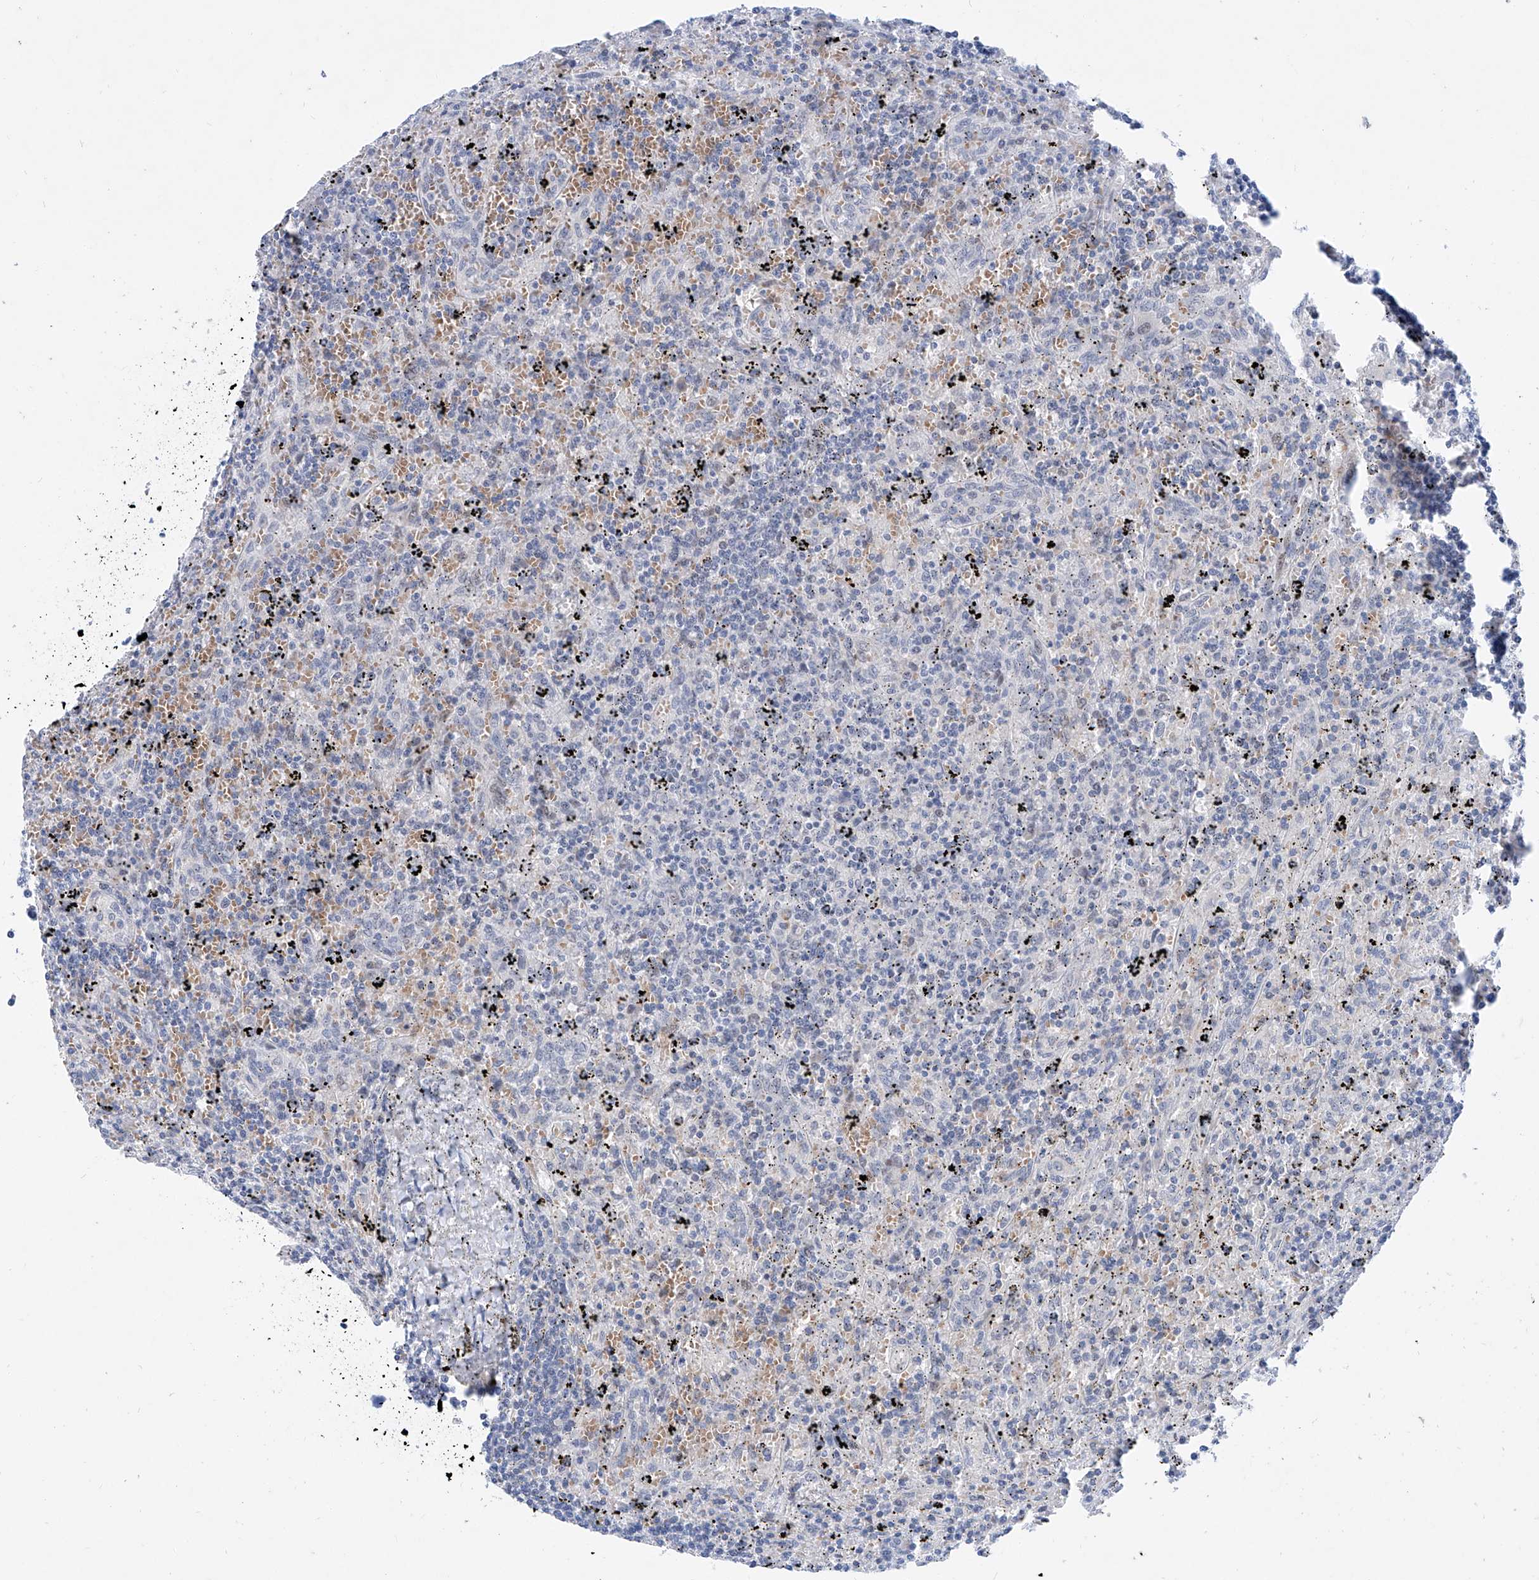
{"staining": {"intensity": "negative", "quantity": "none", "location": "none"}, "tissue": "lymphoma", "cell_type": "Tumor cells", "image_type": "cancer", "snomed": [{"axis": "morphology", "description": "Malignant lymphoma, non-Hodgkin's type, Low grade"}, {"axis": "topography", "description": "Spleen"}], "caption": "Tumor cells are negative for brown protein staining in lymphoma.", "gene": "BPTF", "patient": {"sex": "male", "age": 76}}